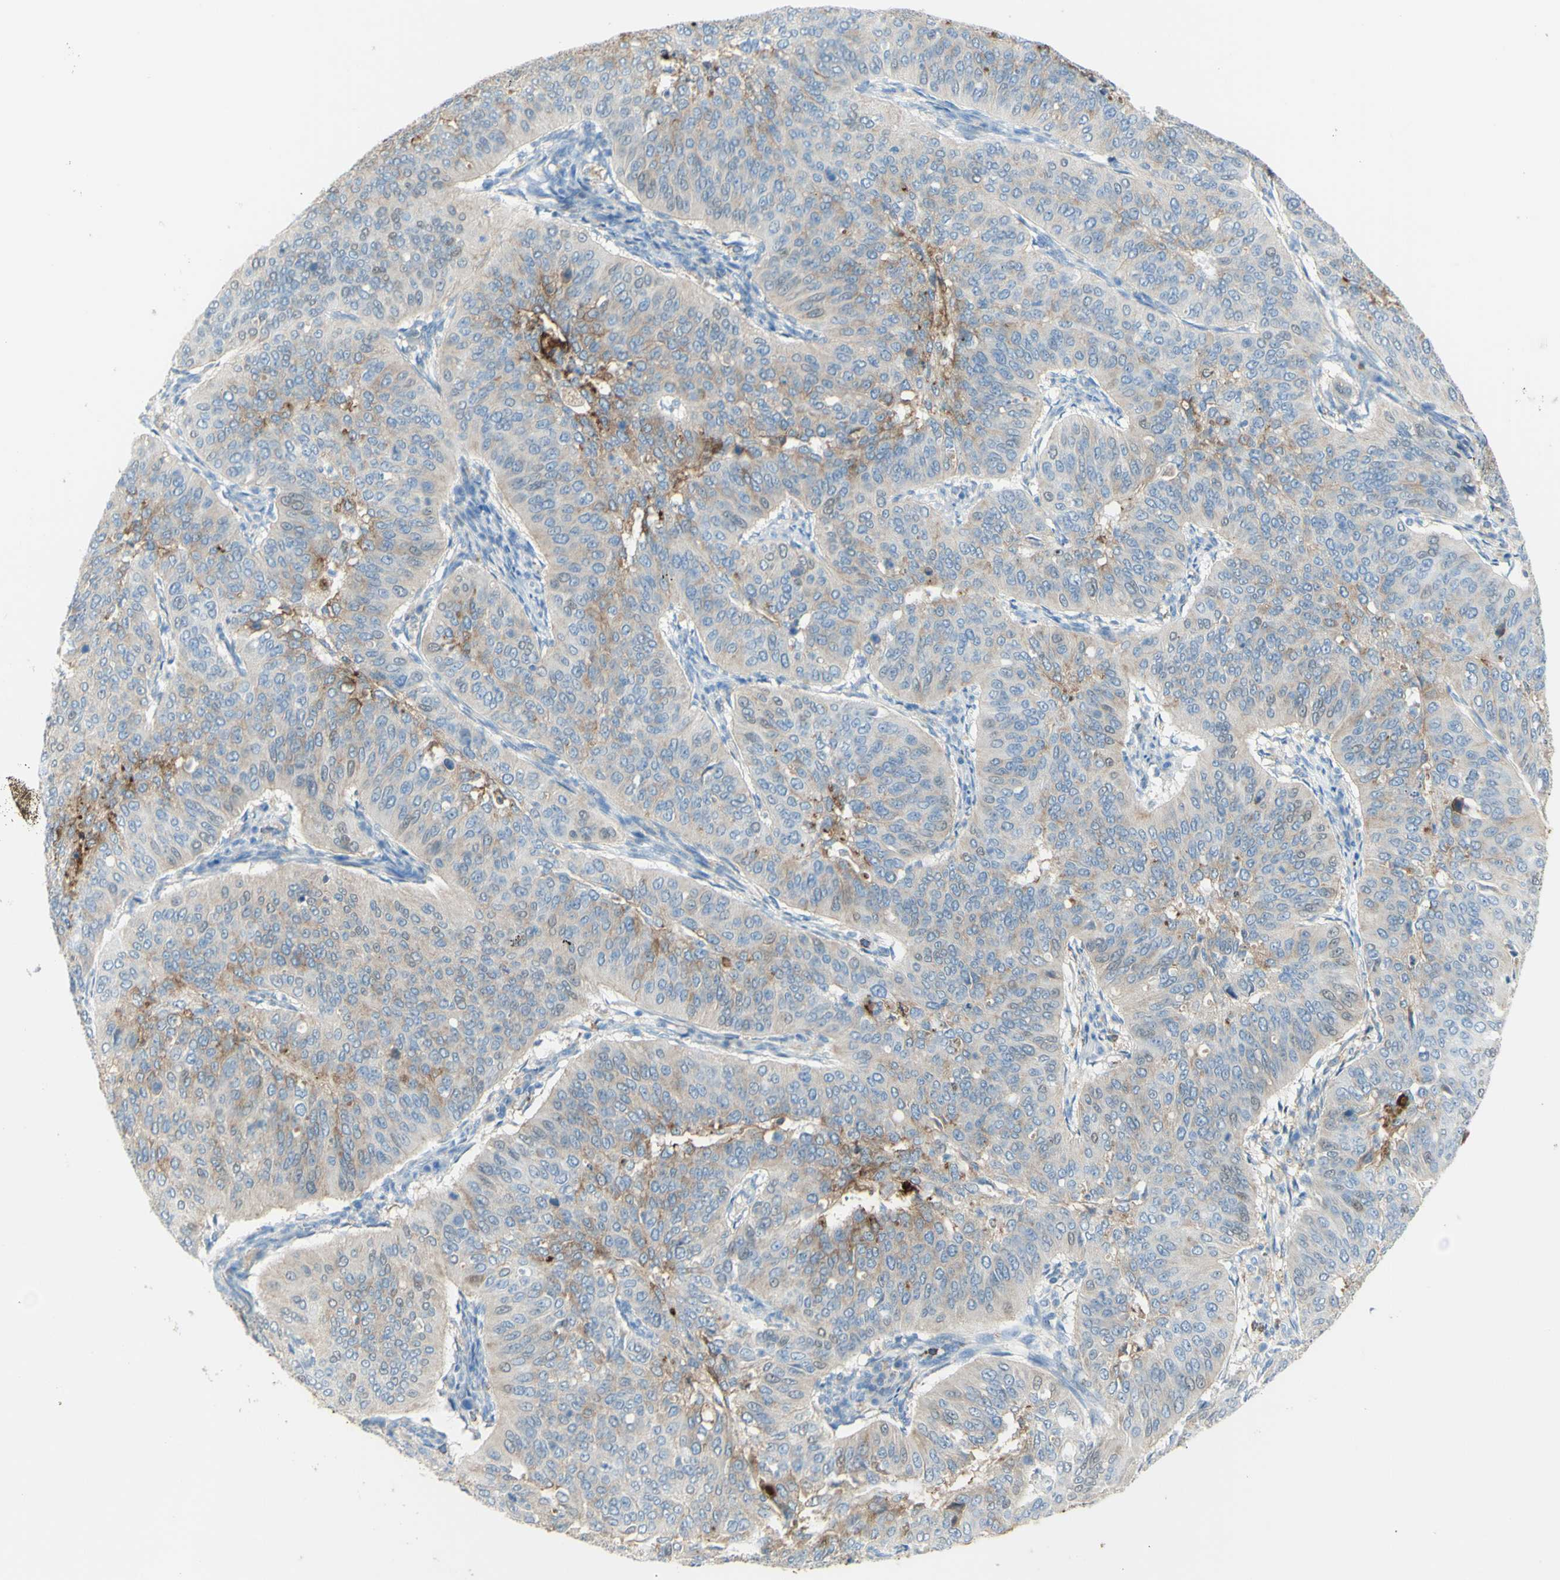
{"staining": {"intensity": "weak", "quantity": "<25%", "location": "cytoplasmic/membranous"}, "tissue": "cervical cancer", "cell_type": "Tumor cells", "image_type": "cancer", "snomed": [{"axis": "morphology", "description": "Normal tissue, NOS"}, {"axis": "morphology", "description": "Squamous cell carcinoma, NOS"}, {"axis": "topography", "description": "Cervix"}], "caption": "Immunohistochemistry of cervical cancer displays no positivity in tumor cells.", "gene": "TSPAN1", "patient": {"sex": "female", "age": 39}}